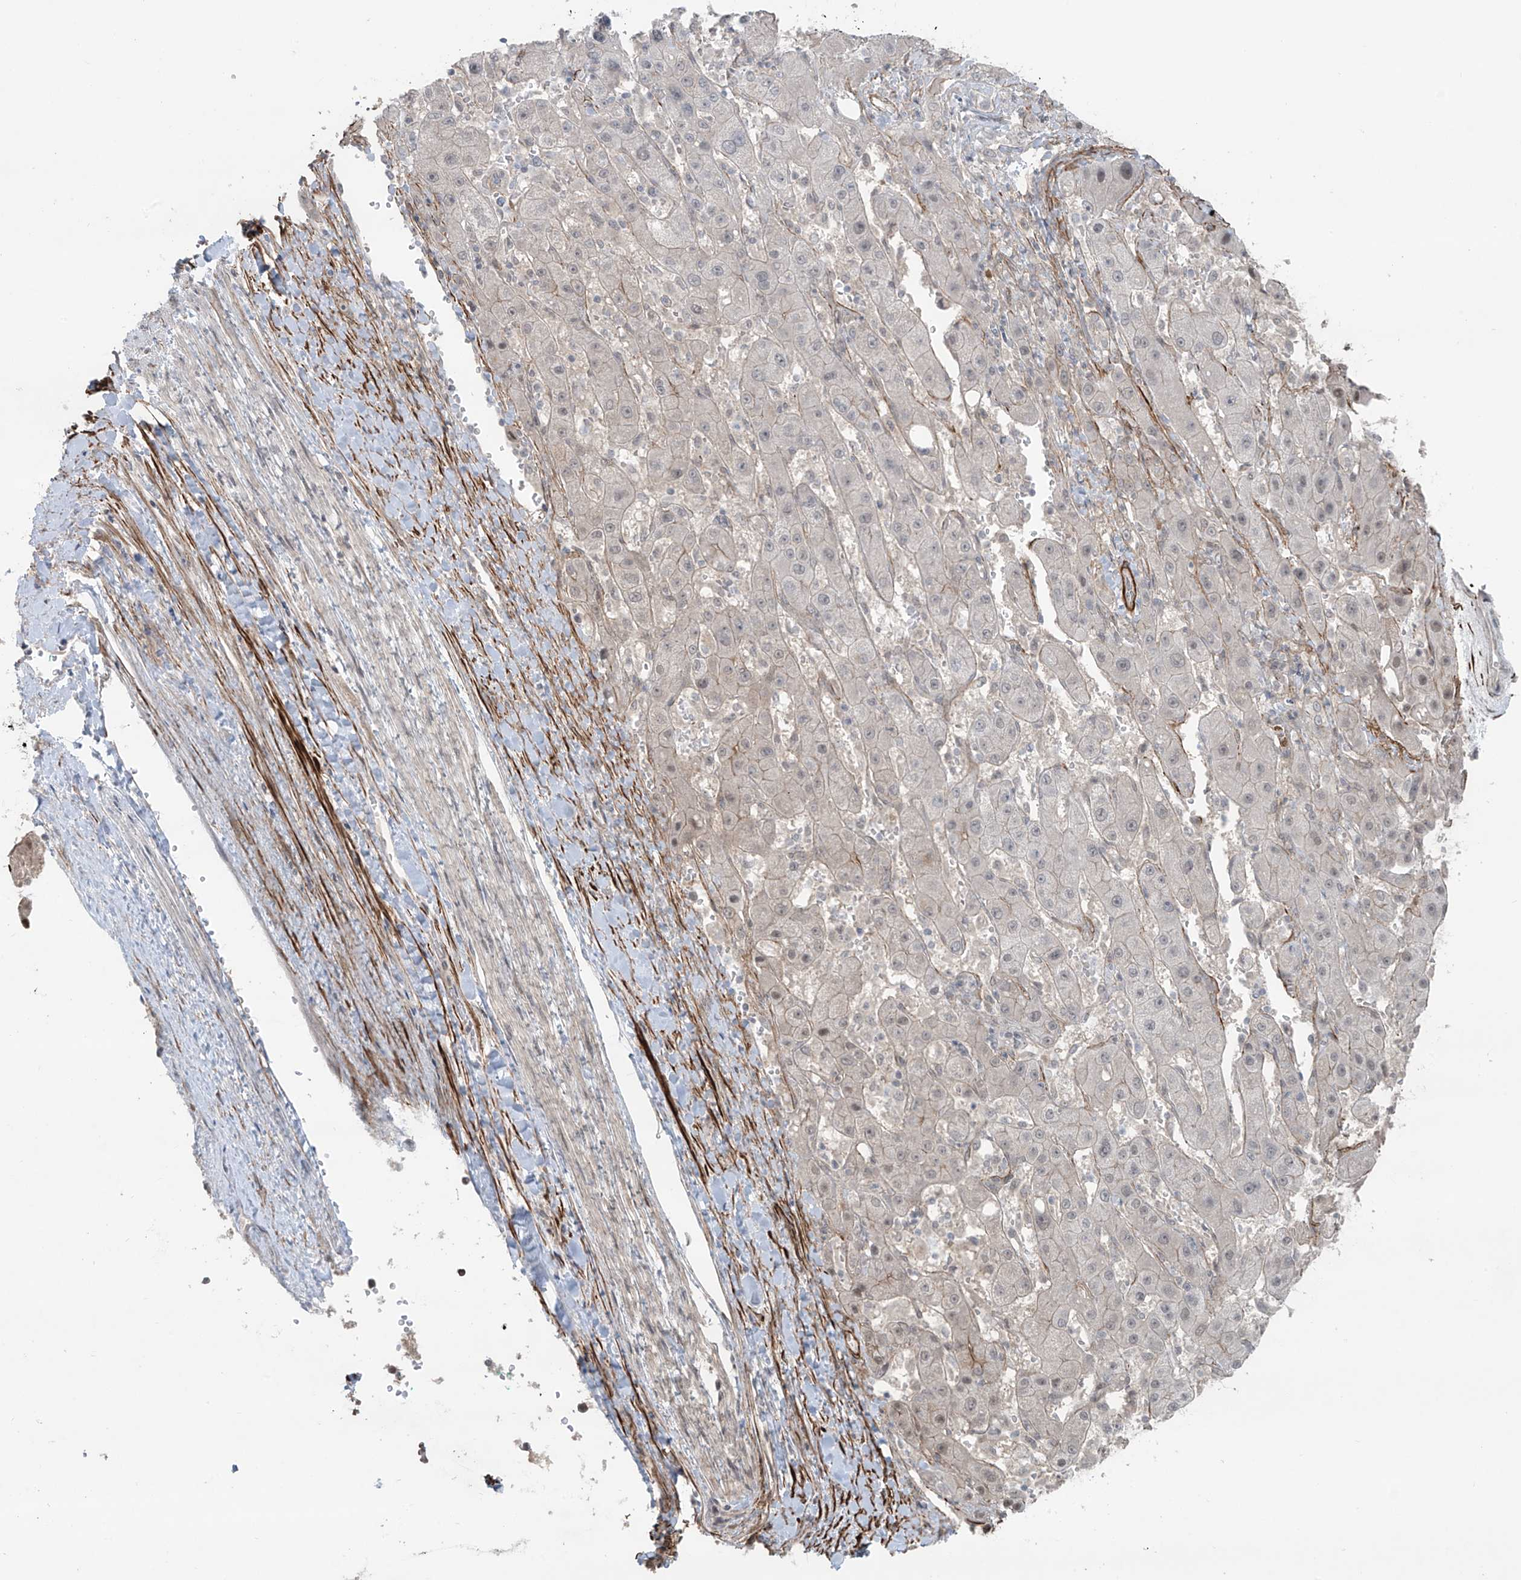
{"staining": {"intensity": "weak", "quantity": "<25%", "location": "nuclear"}, "tissue": "liver cancer", "cell_type": "Tumor cells", "image_type": "cancer", "snomed": [{"axis": "morphology", "description": "Carcinoma, Hepatocellular, NOS"}, {"axis": "topography", "description": "Liver"}], "caption": "High magnification brightfield microscopy of liver cancer (hepatocellular carcinoma) stained with DAB (3,3'-diaminobenzidine) (brown) and counterstained with hematoxylin (blue): tumor cells show no significant positivity.", "gene": "RASGEF1A", "patient": {"sex": "female", "age": 73}}